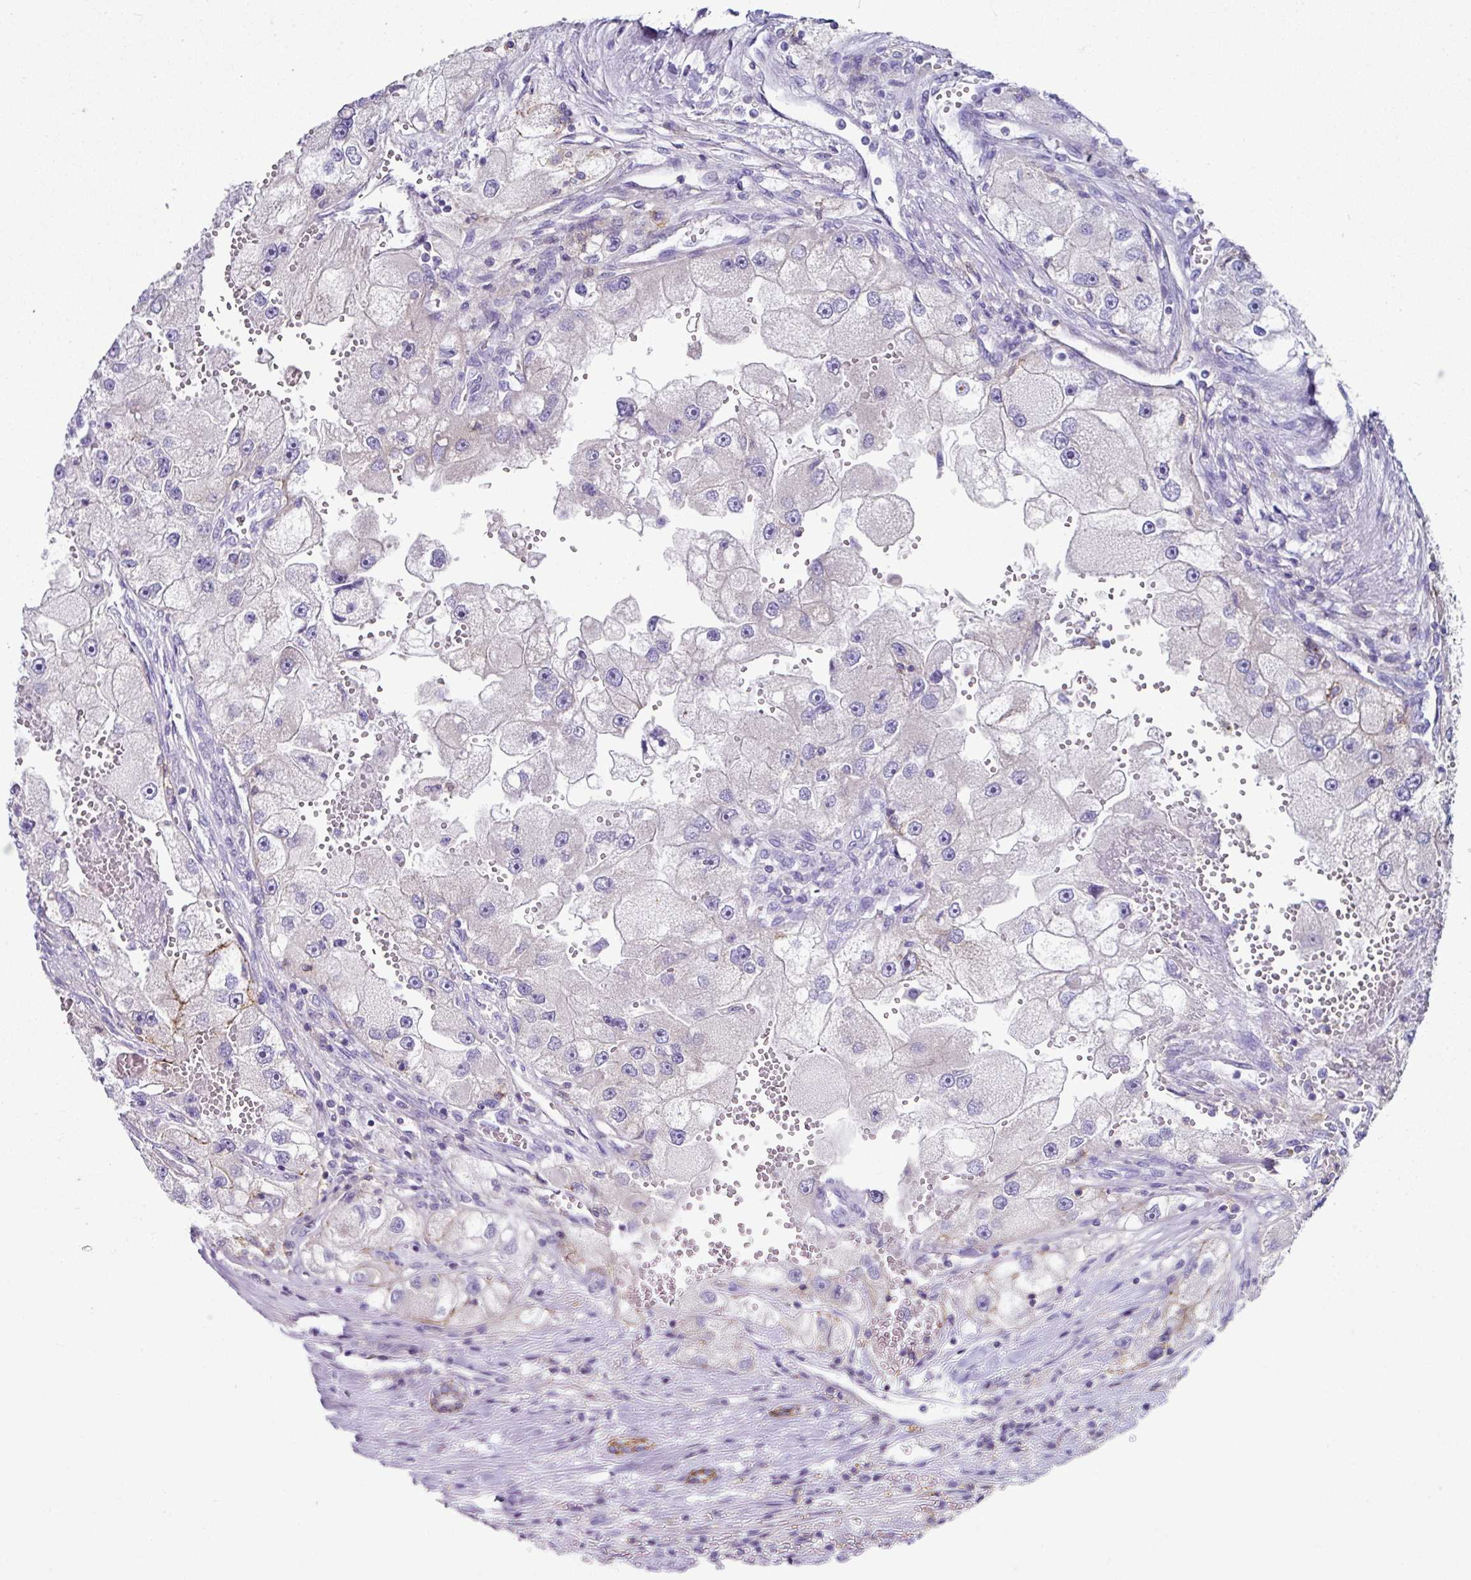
{"staining": {"intensity": "weak", "quantity": "<25%", "location": "cytoplasmic/membranous"}, "tissue": "renal cancer", "cell_type": "Tumor cells", "image_type": "cancer", "snomed": [{"axis": "morphology", "description": "Adenocarcinoma, NOS"}, {"axis": "topography", "description": "Kidney"}], "caption": "This is an immunohistochemistry image of human adenocarcinoma (renal). There is no expression in tumor cells.", "gene": "CLDN1", "patient": {"sex": "male", "age": 63}}